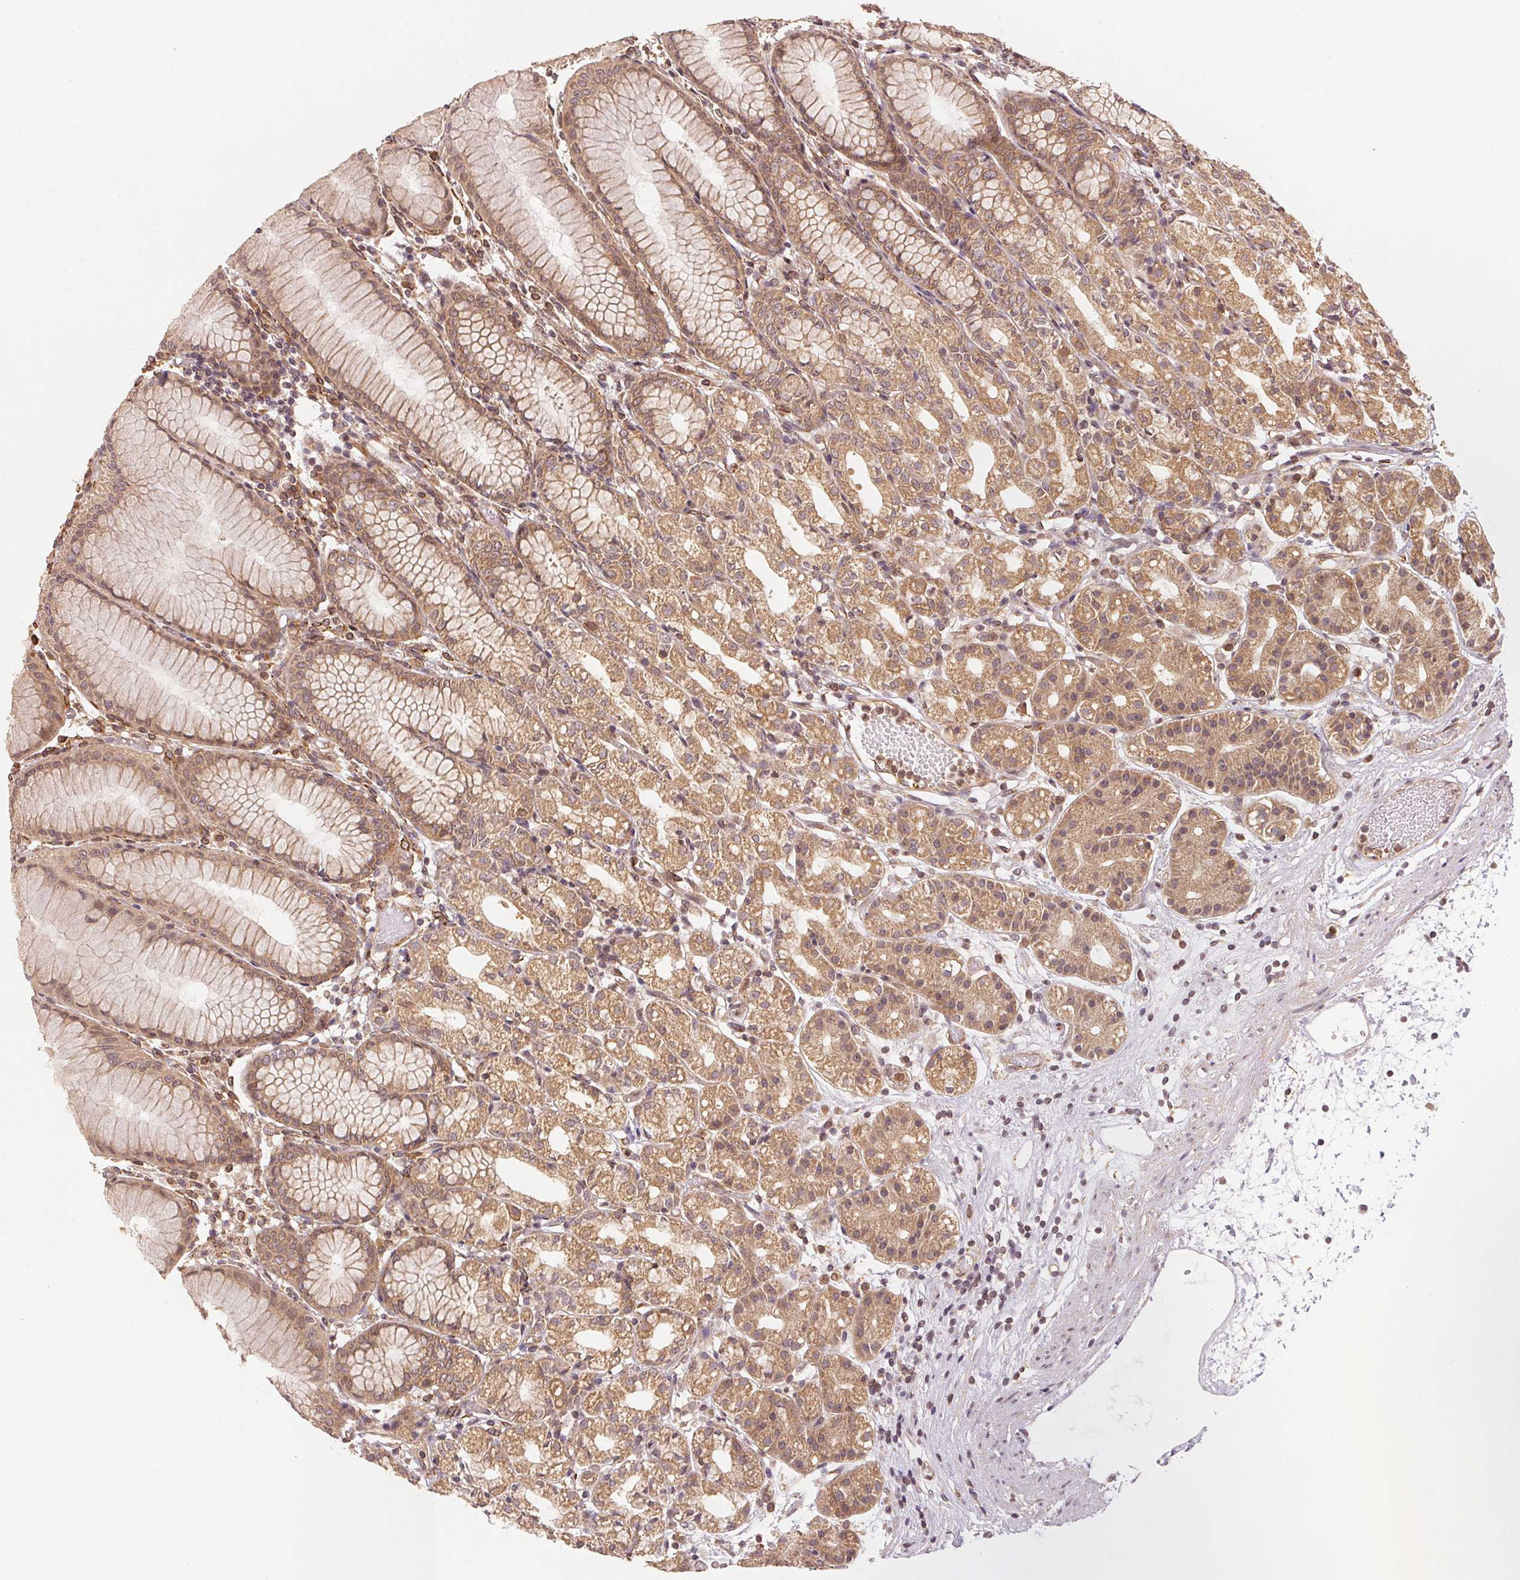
{"staining": {"intensity": "moderate", "quantity": ">75%", "location": "cytoplasmic/membranous"}, "tissue": "stomach", "cell_type": "Glandular cells", "image_type": "normal", "snomed": [{"axis": "morphology", "description": "Normal tissue, NOS"}, {"axis": "topography", "description": "Stomach"}], "caption": "Stomach stained with DAB (3,3'-diaminobenzidine) immunohistochemistry reveals medium levels of moderate cytoplasmic/membranous staining in about >75% of glandular cells.", "gene": "STRN4", "patient": {"sex": "female", "age": 57}}